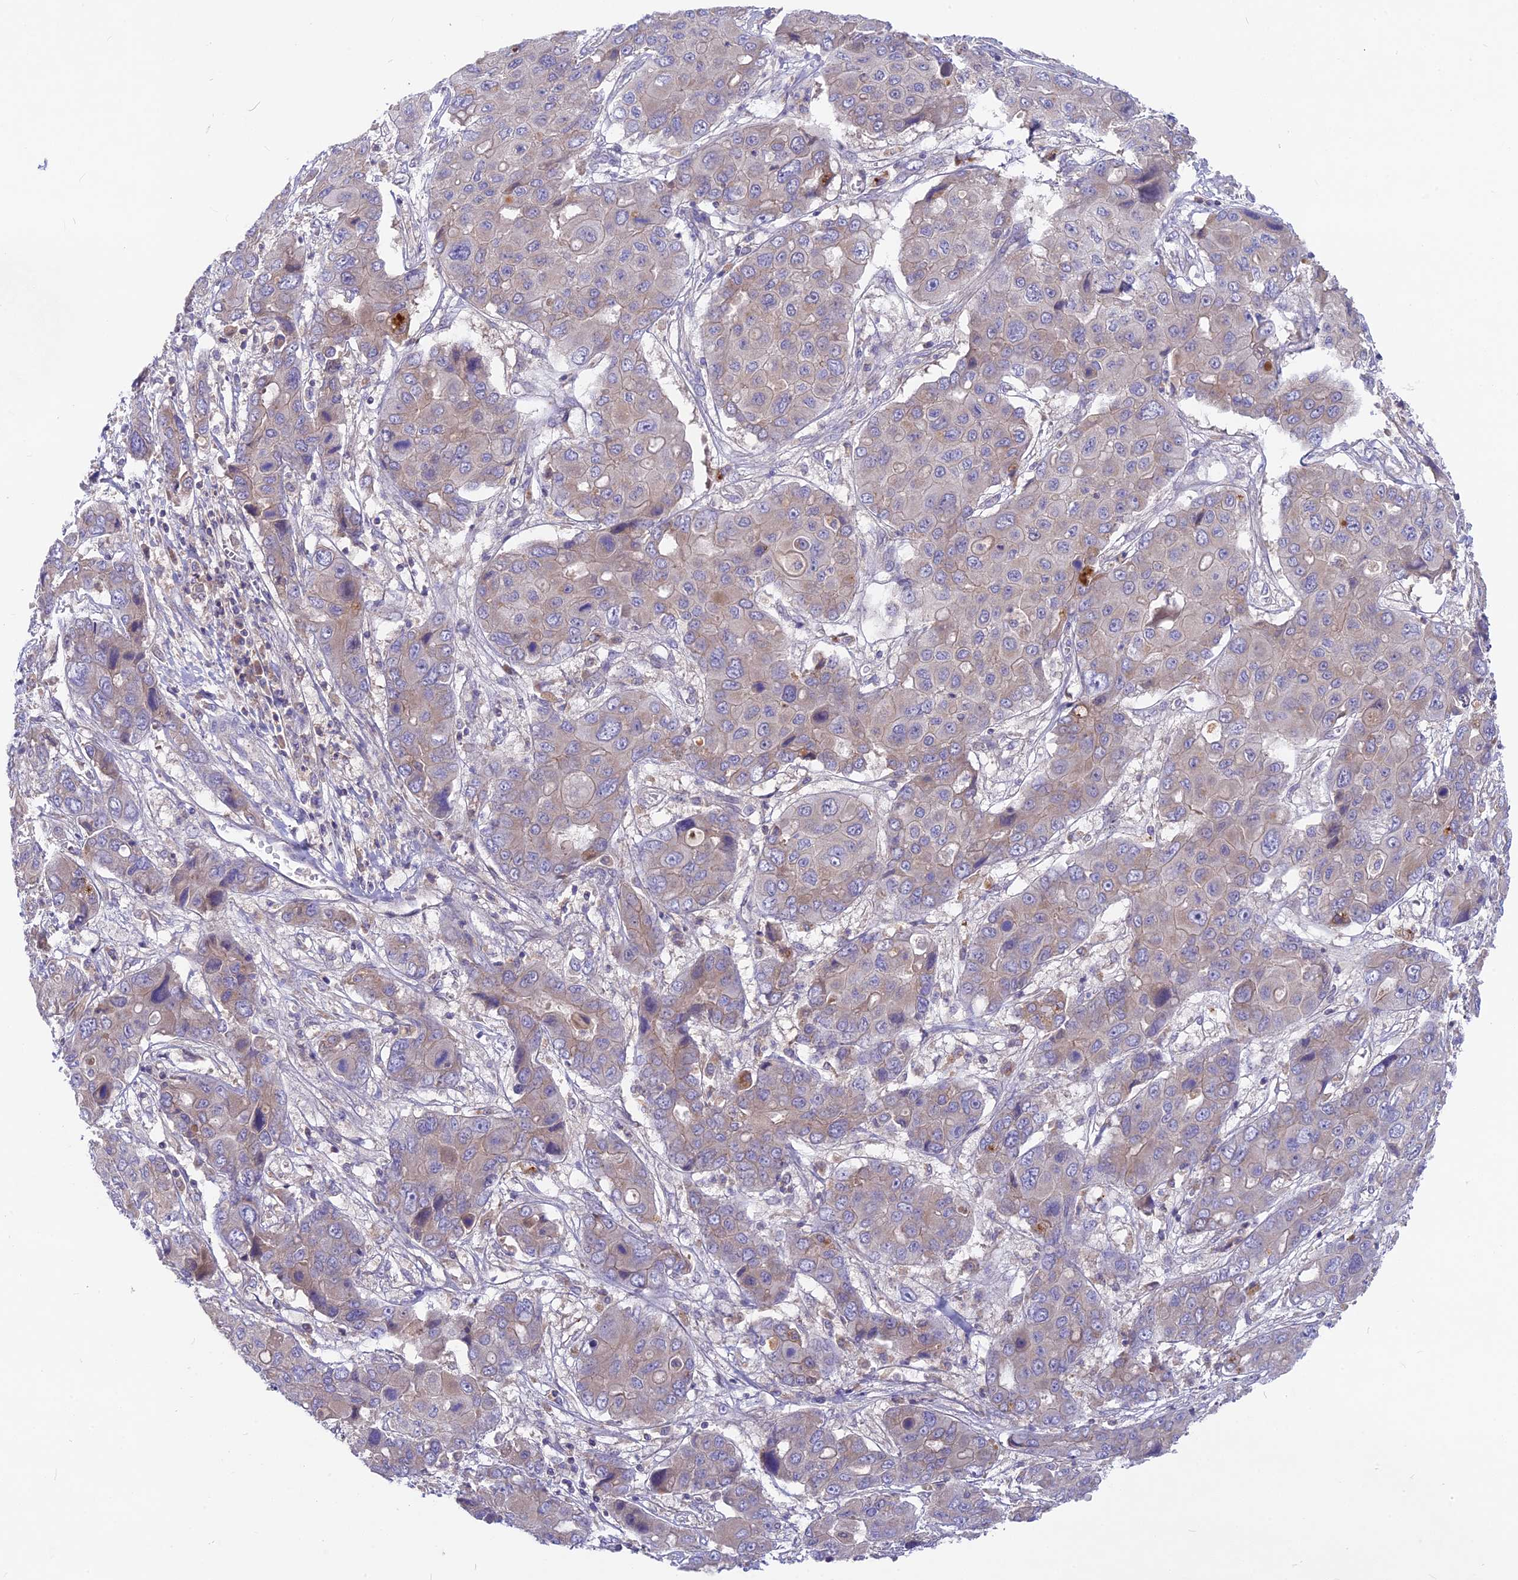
{"staining": {"intensity": "weak", "quantity": "25%-75%", "location": "cytoplasmic/membranous"}, "tissue": "liver cancer", "cell_type": "Tumor cells", "image_type": "cancer", "snomed": [{"axis": "morphology", "description": "Cholangiocarcinoma"}, {"axis": "topography", "description": "Liver"}], "caption": "Cholangiocarcinoma (liver) stained with immunohistochemistry exhibits weak cytoplasmic/membranous expression in approximately 25%-75% of tumor cells.", "gene": "PZP", "patient": {"sex": "male", "age": 67}}